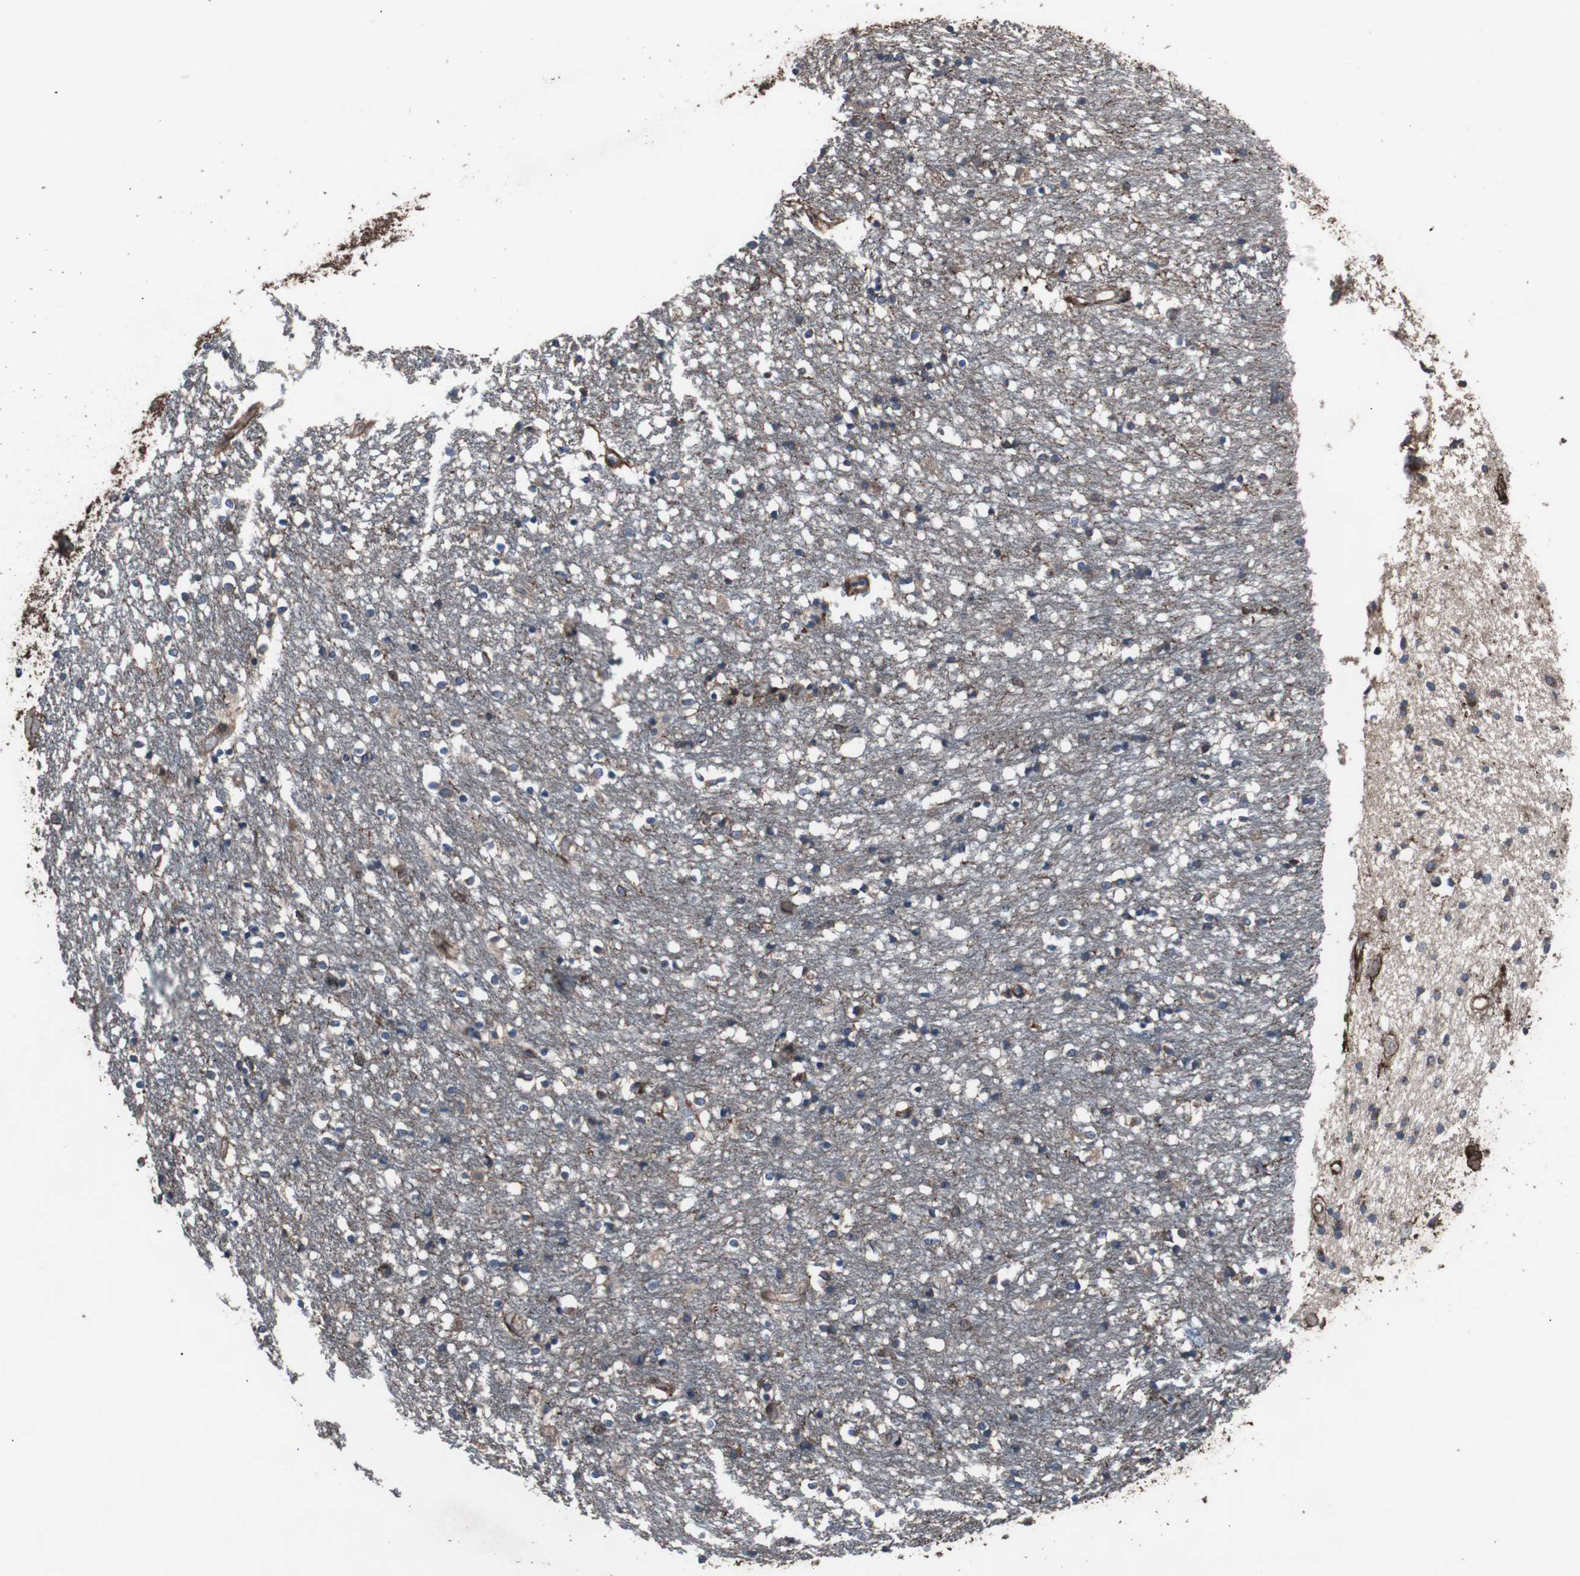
{"staining": {"intensity": "moderate", "quantity": "<25%", "location": "cytoplasmic/membranous"}, "tissue": "caudate", "cell_type": "Glial cells", "image_type": "normal", "snomed": [{"axis": "morphology", "description": "Normal tissue, NOS"}, {"axis": "topography", "description": "Lateral ventricle wall"}], "caption": "Moderate cytoplasmic/membranous positivity for a protein is present in approximately <25% of glial cells of unremarkable caudate using IHC.", "gene": "COL6A2", "patient": {"sex": "female", "age": 54}}